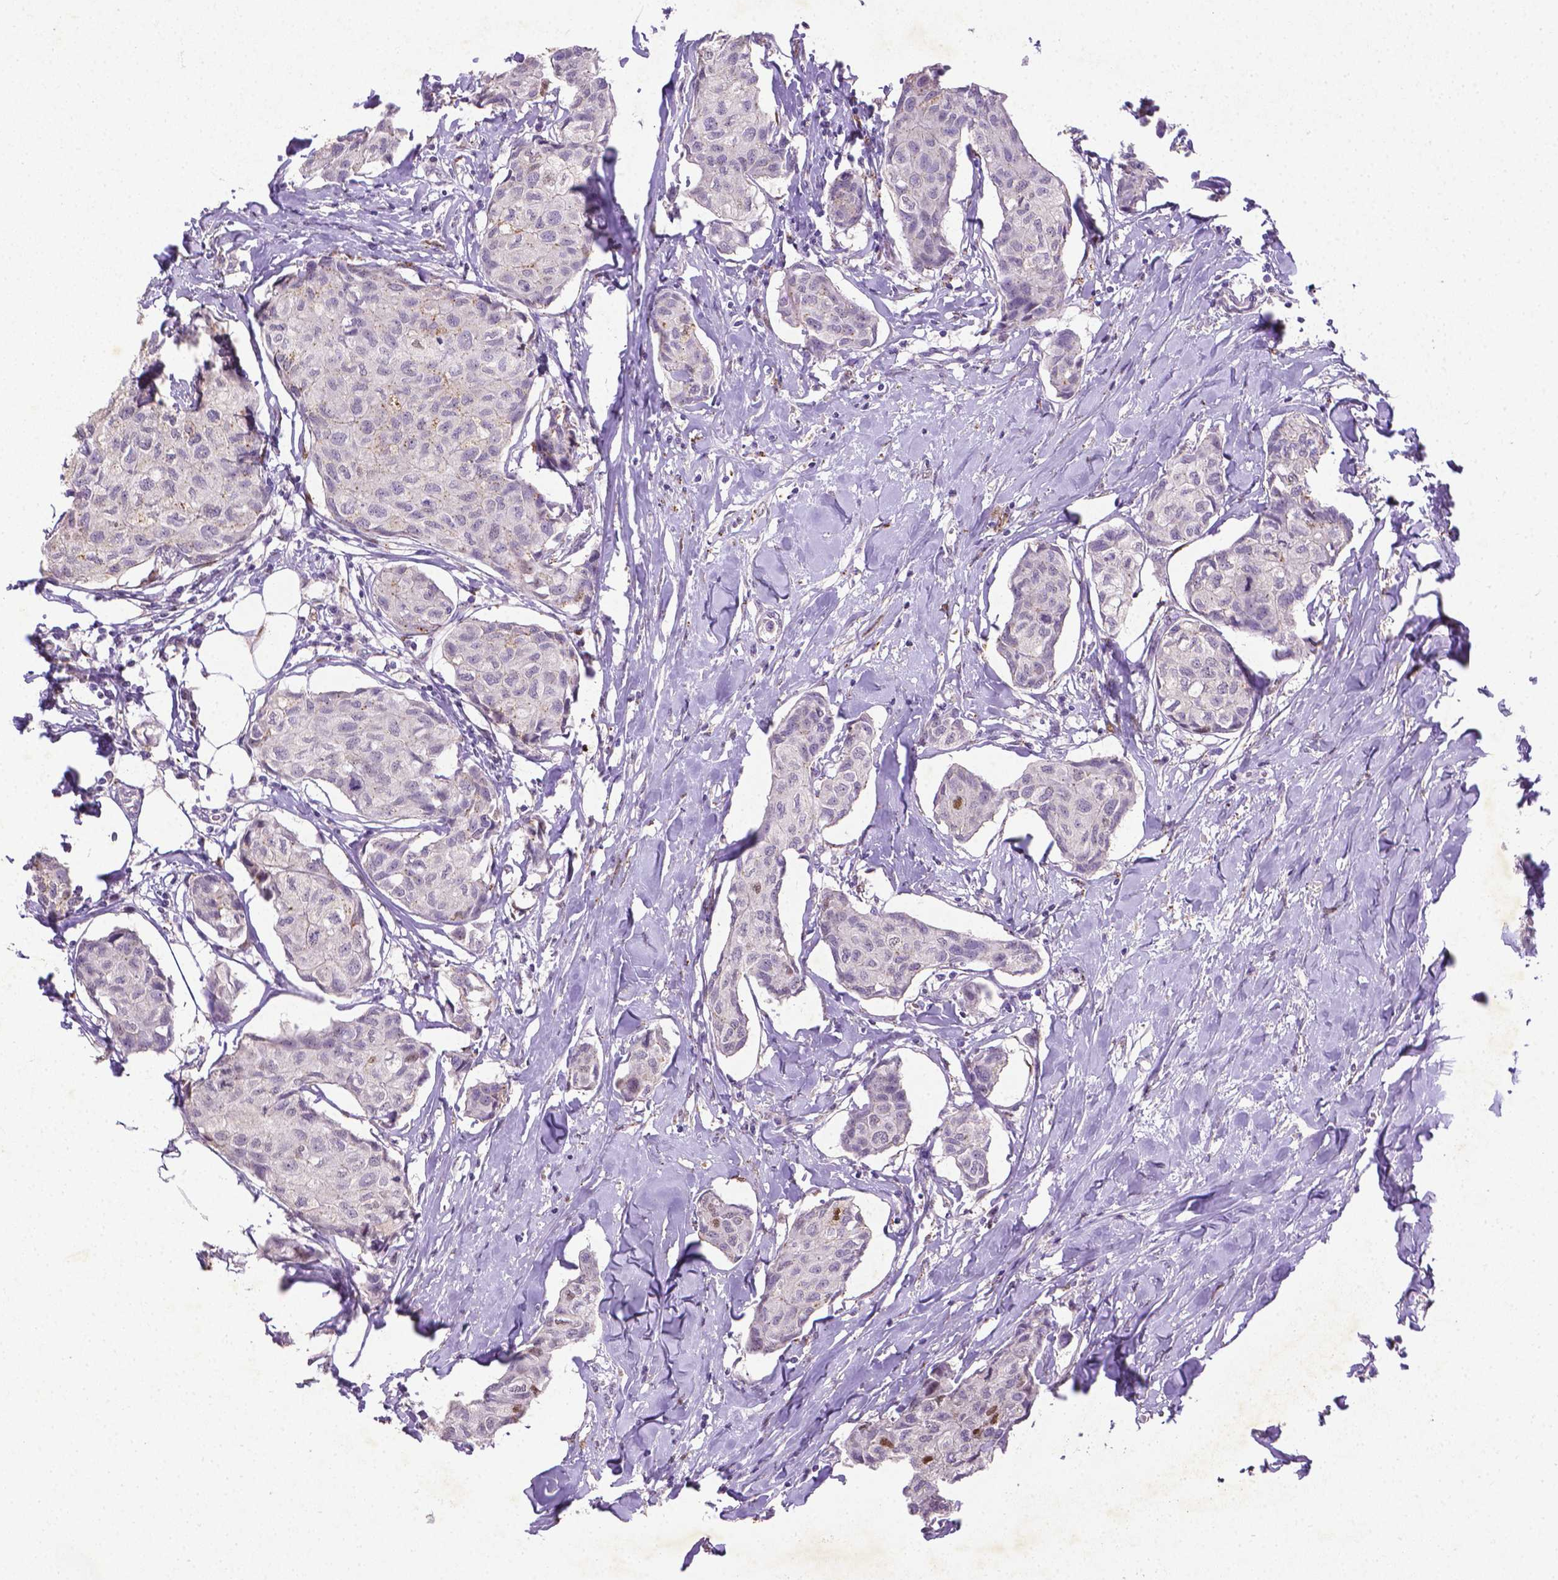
{"staining": {"intensity": "moderate", "quantity": "<25%", "location": "nuclear"}, "tissue": "breast cancer", "cell_type": "Tumor cells", "image_type": "cancer", "snomed": [{"axis": "morphology", "description": "Duct carcinoma"}, {"axis": "topography", "description": "Breast"}], "caption": "Breast cancer (infiltrating ductal carcinoma) tissue demonstrates moderate nuclear expression in approximately <25% of tumor cells", "gene": "CDKN1A", "patient": {"sex": "female", "age": 80}}